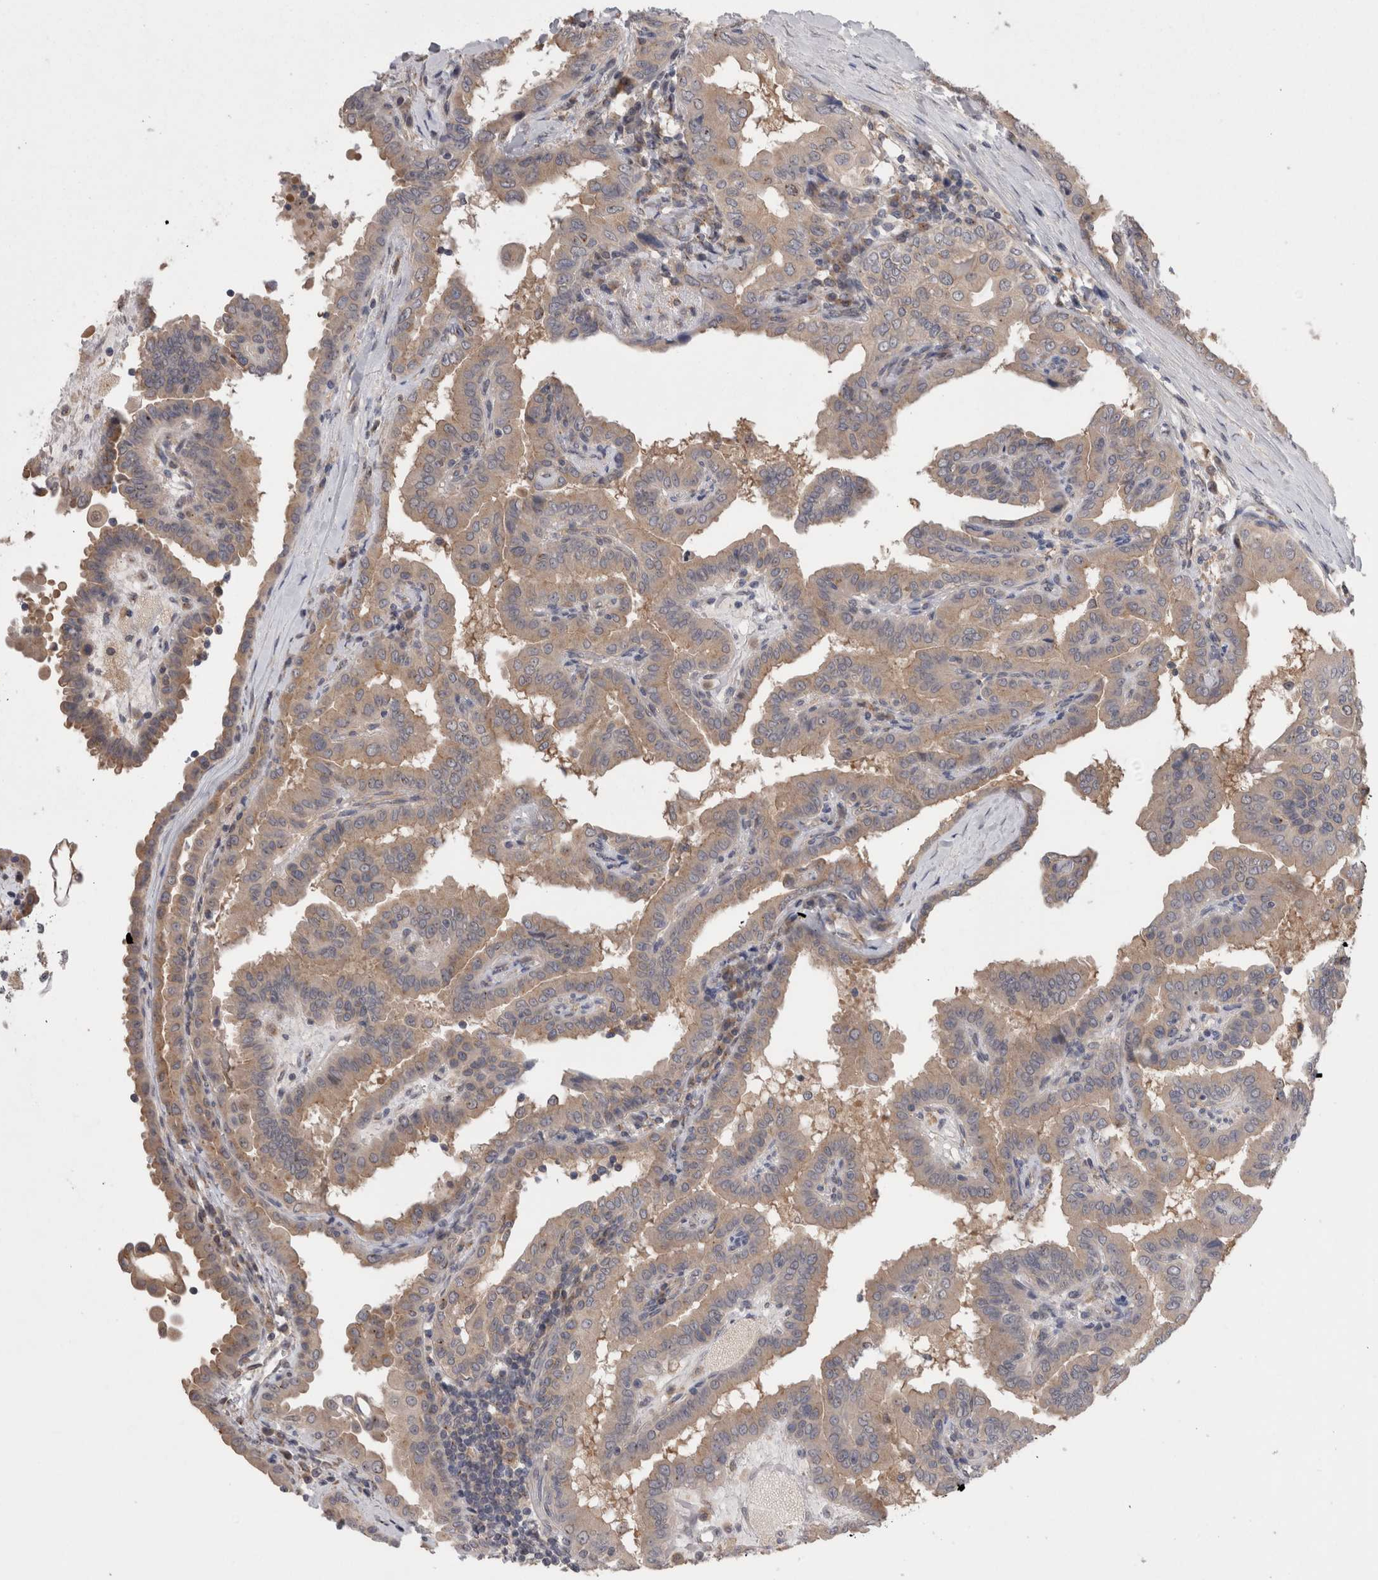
{"staining": {"intensity": "weak", "quantity": "25%-75%", "location": "cytoplasmic/membranous"}, "tissue": "thyroid cancer", "cell_type": "Tumor cells", "image_type": "cancer", "snomed": [{"axis": "morphology", "description": "Papillary adenocarcinoma, NOS"}, {"axis": "topography", "description": "Thyroid gland"}], "caption": "Immunohistochemical staining of thyroid papillary adenocarcinoma displays low levels of weak cytoplasmic/membranous protein staining in about 25%-75% of tumor cells.", "gene": "DCTN6", "patient": {"sex": "male", "age": 33}}